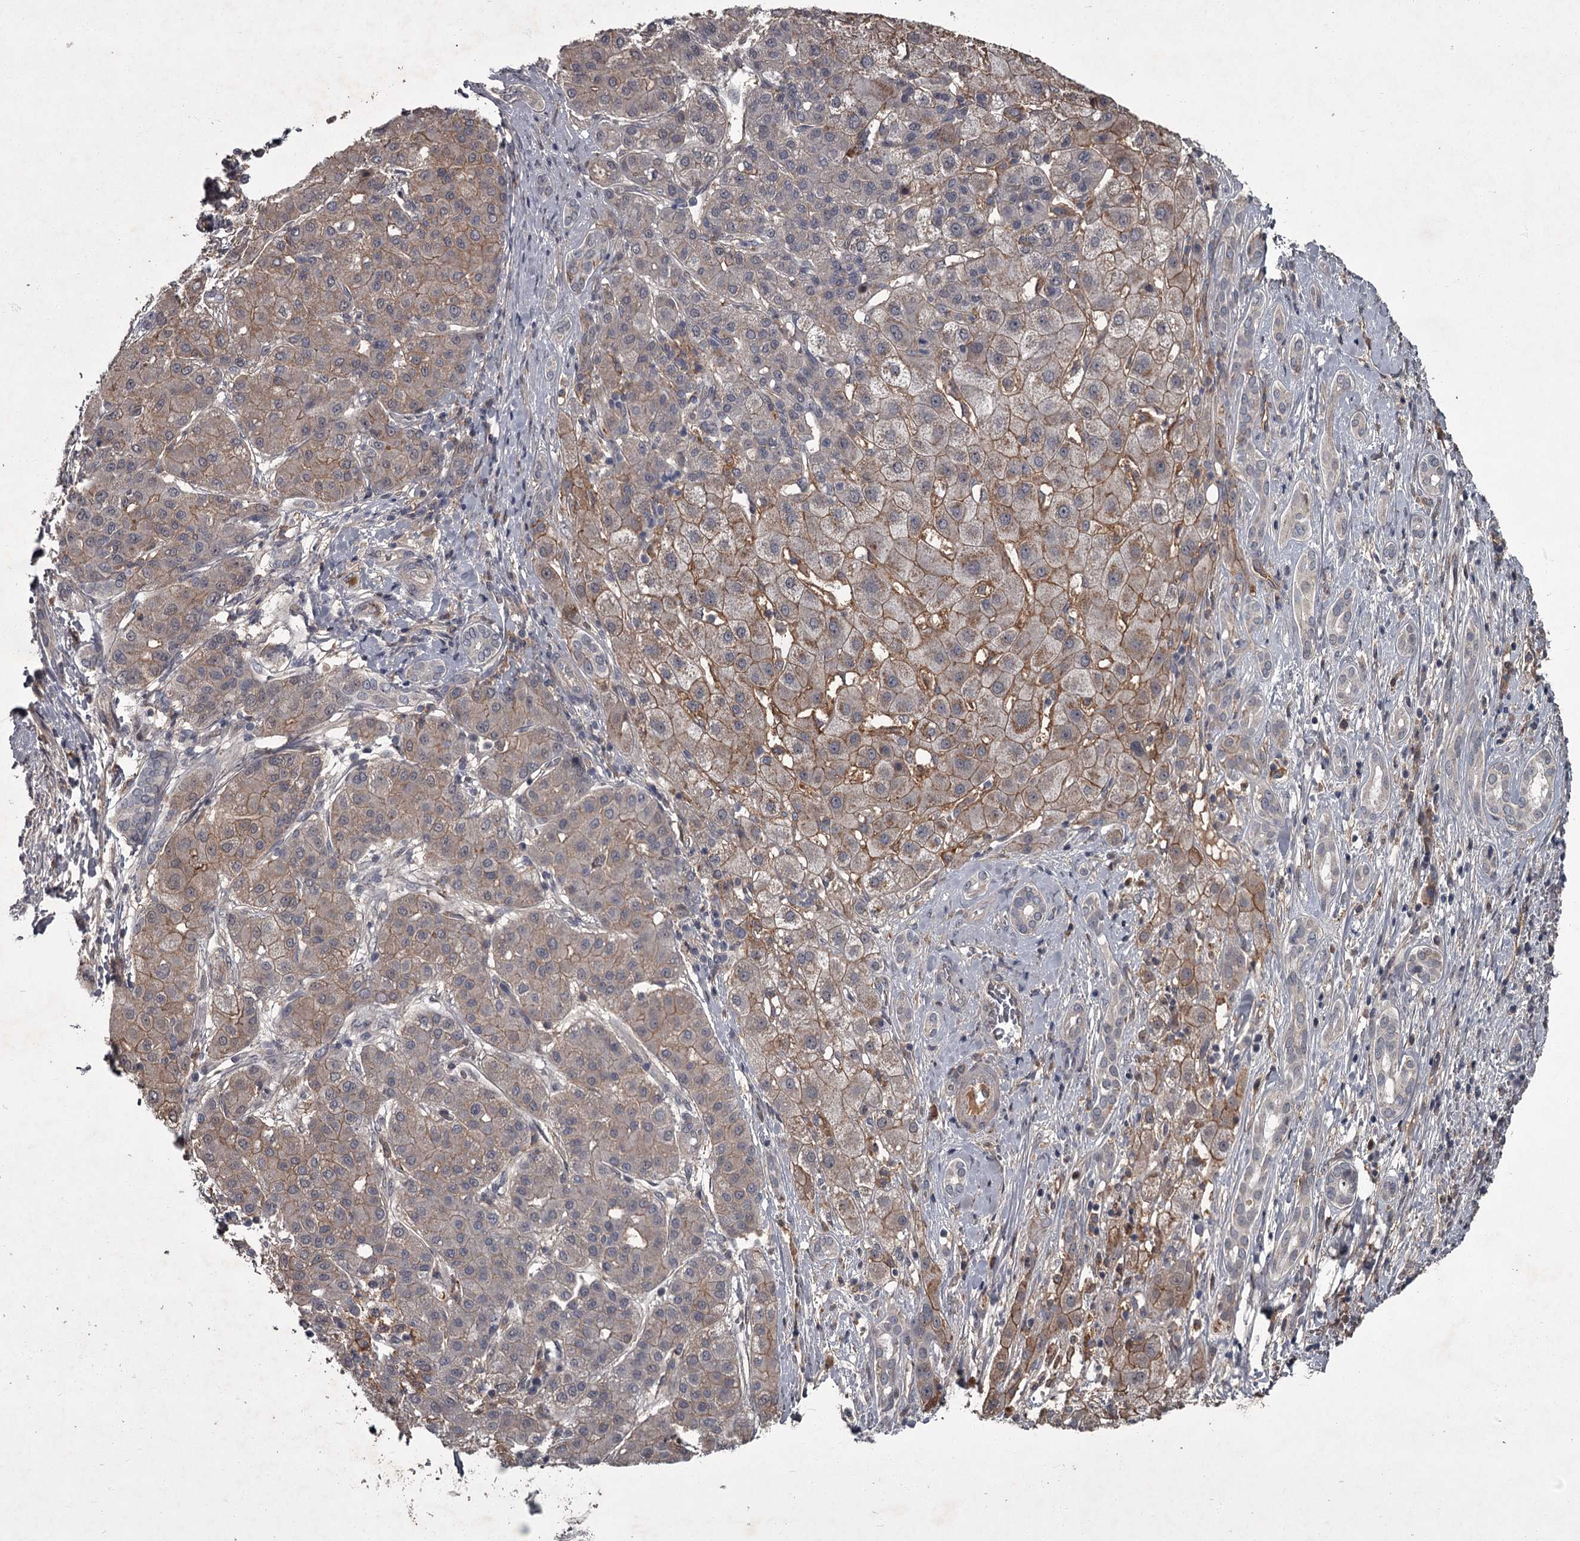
{"staining": {"intensity": "weak", "quantity": ">75%", "location": "cytoplasmic/membranous"}, "tissue": "liver cancer", "cell_type": "Tumor cells", "image_type": "cancer", "snomed": [{"axis": "morphology", "description": "Carcinoma, Hepatocellular, NOS"}, {"axis": "topography", "description": "Liver"}], "caption": "Brown immunohistochemical staining in human liver hepatocellular carcinoma shows weak cytoplasmic/membranous staining in about >75% of tumor cells. (DAB IHC, brown staining for protein, blue staining for nuclei).", "gene": "FLVCR2", "patient": {"sex": "male", "age": 65}}